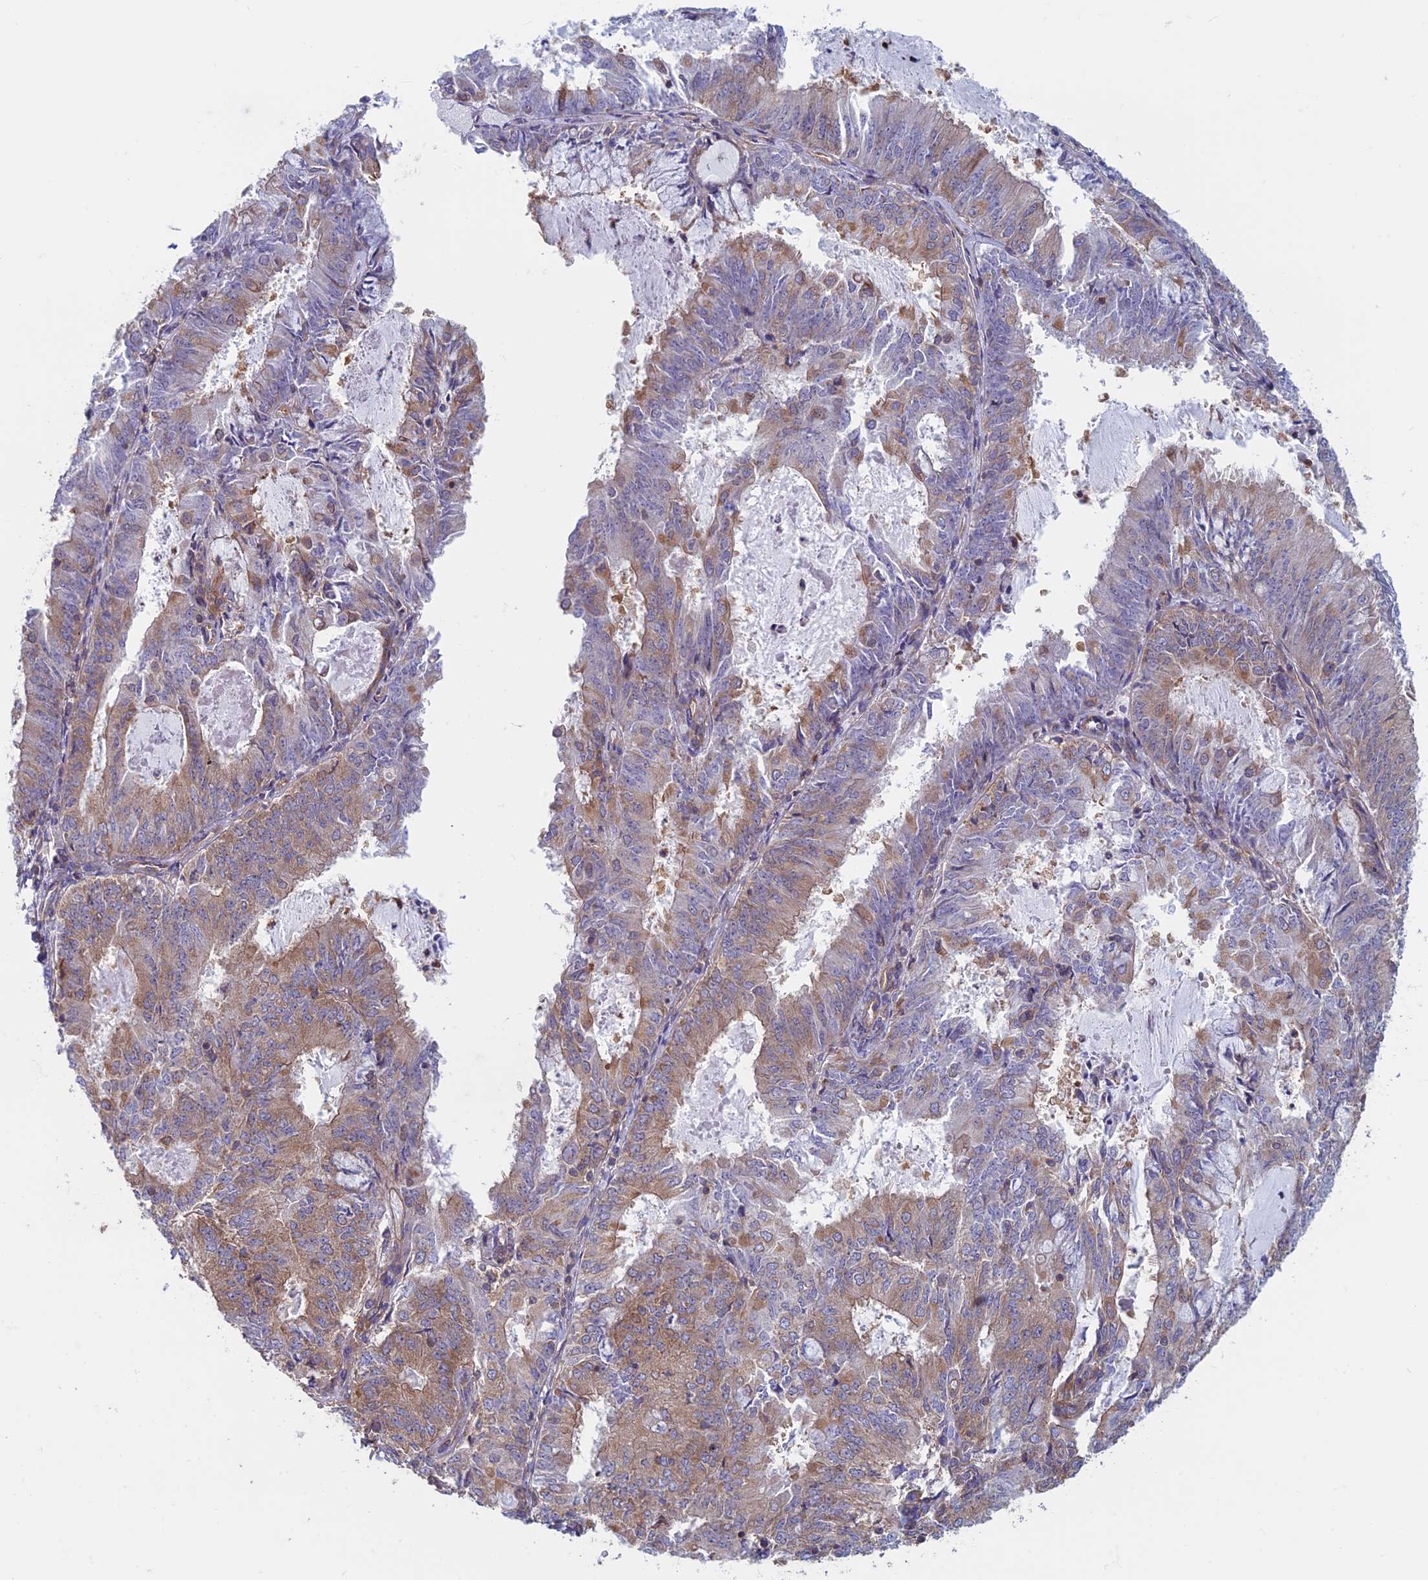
{"staining": {"intensity": "moderate", "quantity": ">75%", "location": "cytoplasmic/membranous"}, "tissue": "endometrial cancer", "cell_type": "Tumor cells", "image_type": "cancer", "snomed": [{"axis": "morphology", "description": "Adenocarcinoma, NOS"}, {"axis": "topography", "description": "Endometrium"}], "caption": "High-power microscopy captured an immunohistochemistry histopathology image of endometrial cancer, revealing moderate cytoplasmic/membranous expression in approximately >75% of tumor cells.", "gene": "DNM1L", "patient": {"sex": "female", "age": 57}}